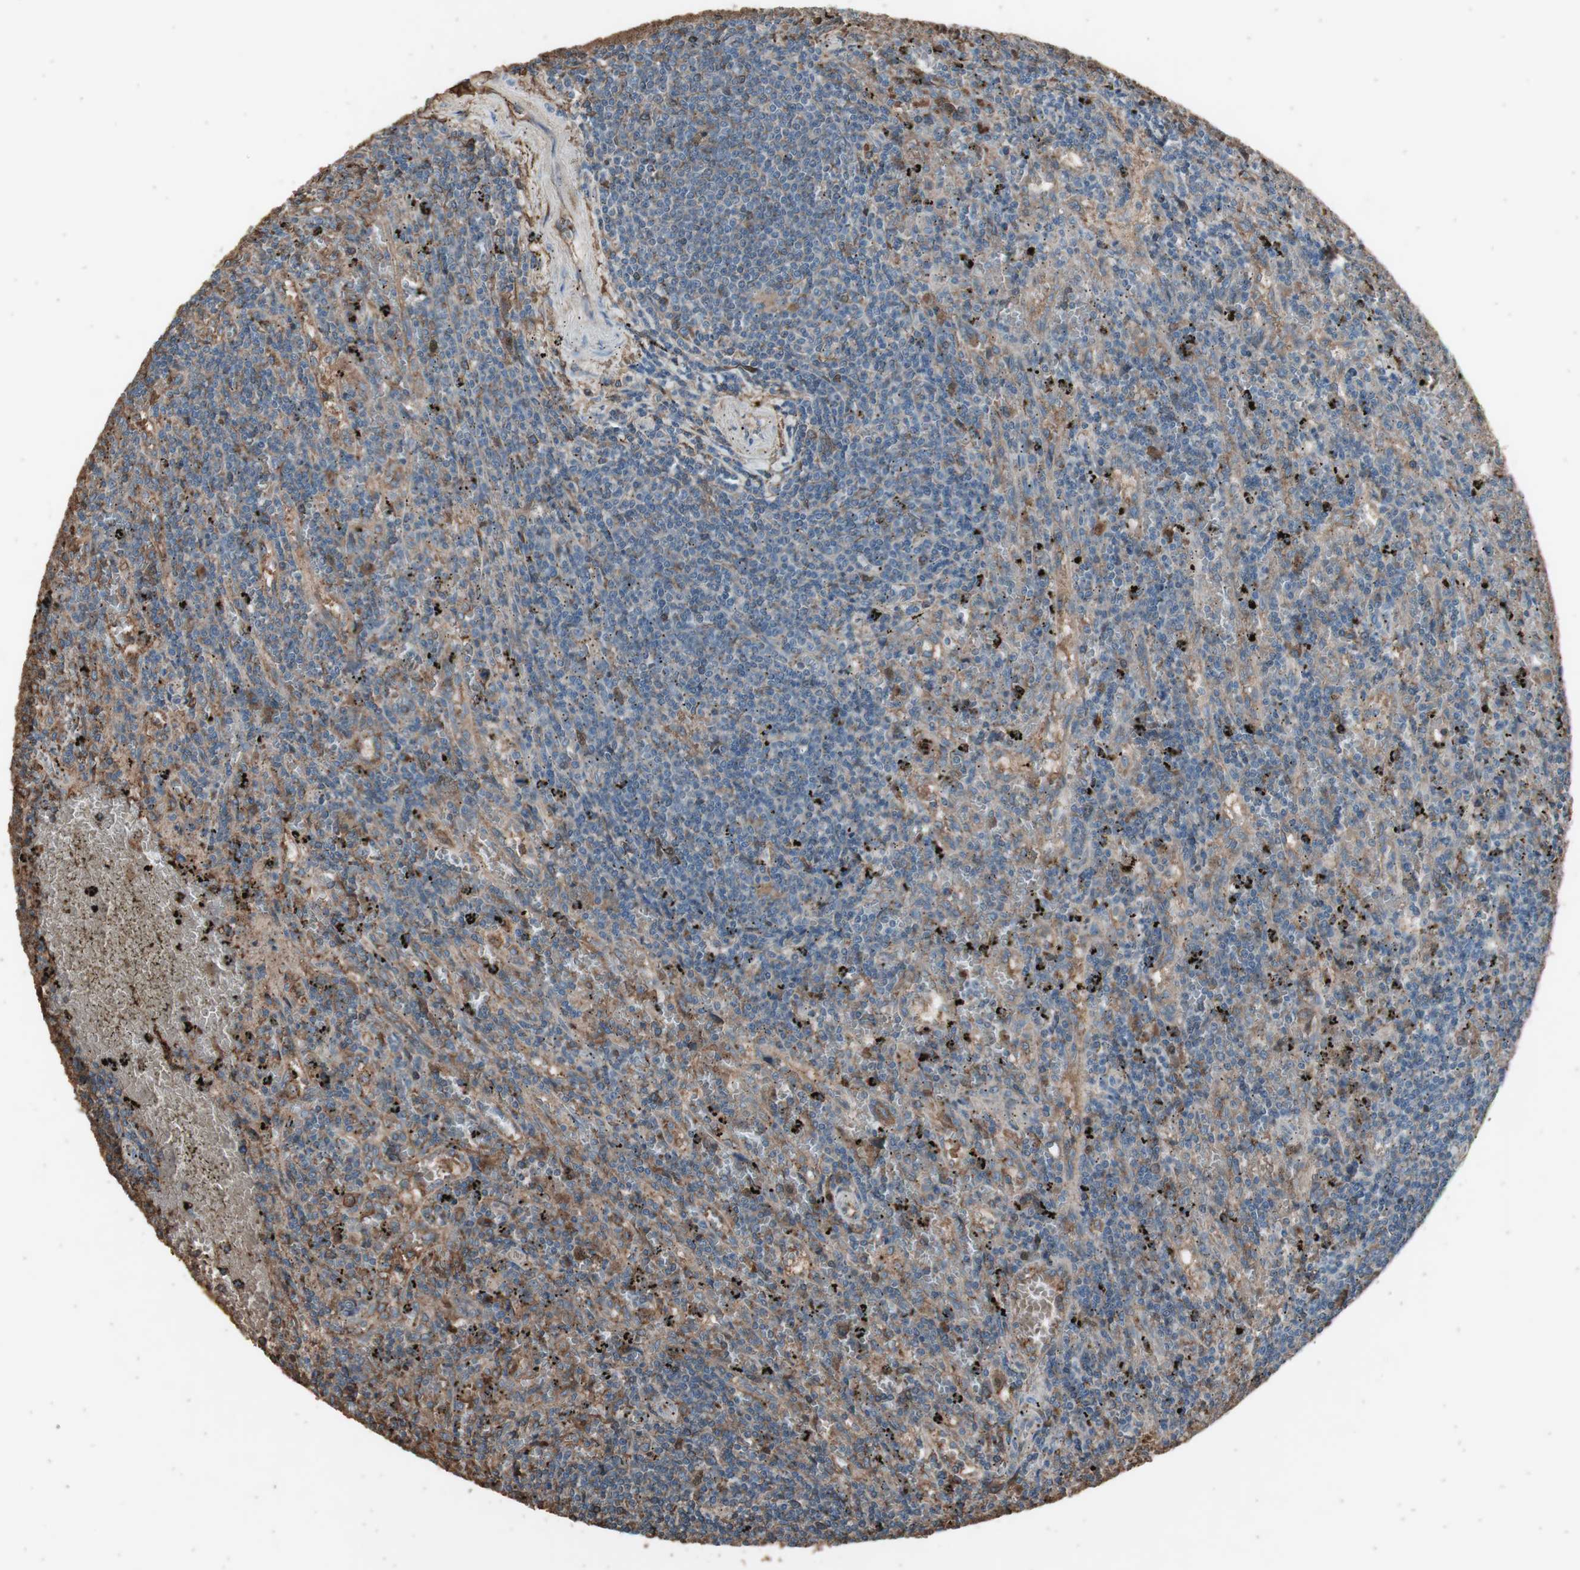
{"staining": {"intensity": "negative", "quantity": "none", "location": "none"}, "tissue": "lymphoma", "cell_type": "Tumor cells", "image_type": "cancer", "snomed": [{"axis": "morphology", "description": "Malignant lymphoma, non-Hodgkin's type, Low grade"}, {"axis": "topography", "description": "Spleen"}], "caption": "Immunohistochemistry image of low-grade malignant lymphoma, non-Hodgkin's type stained for a protein (brown), which displays no expression in tumor cells.", "gene": "MMP14", "patient": {"sex": "male", "age": 76}}